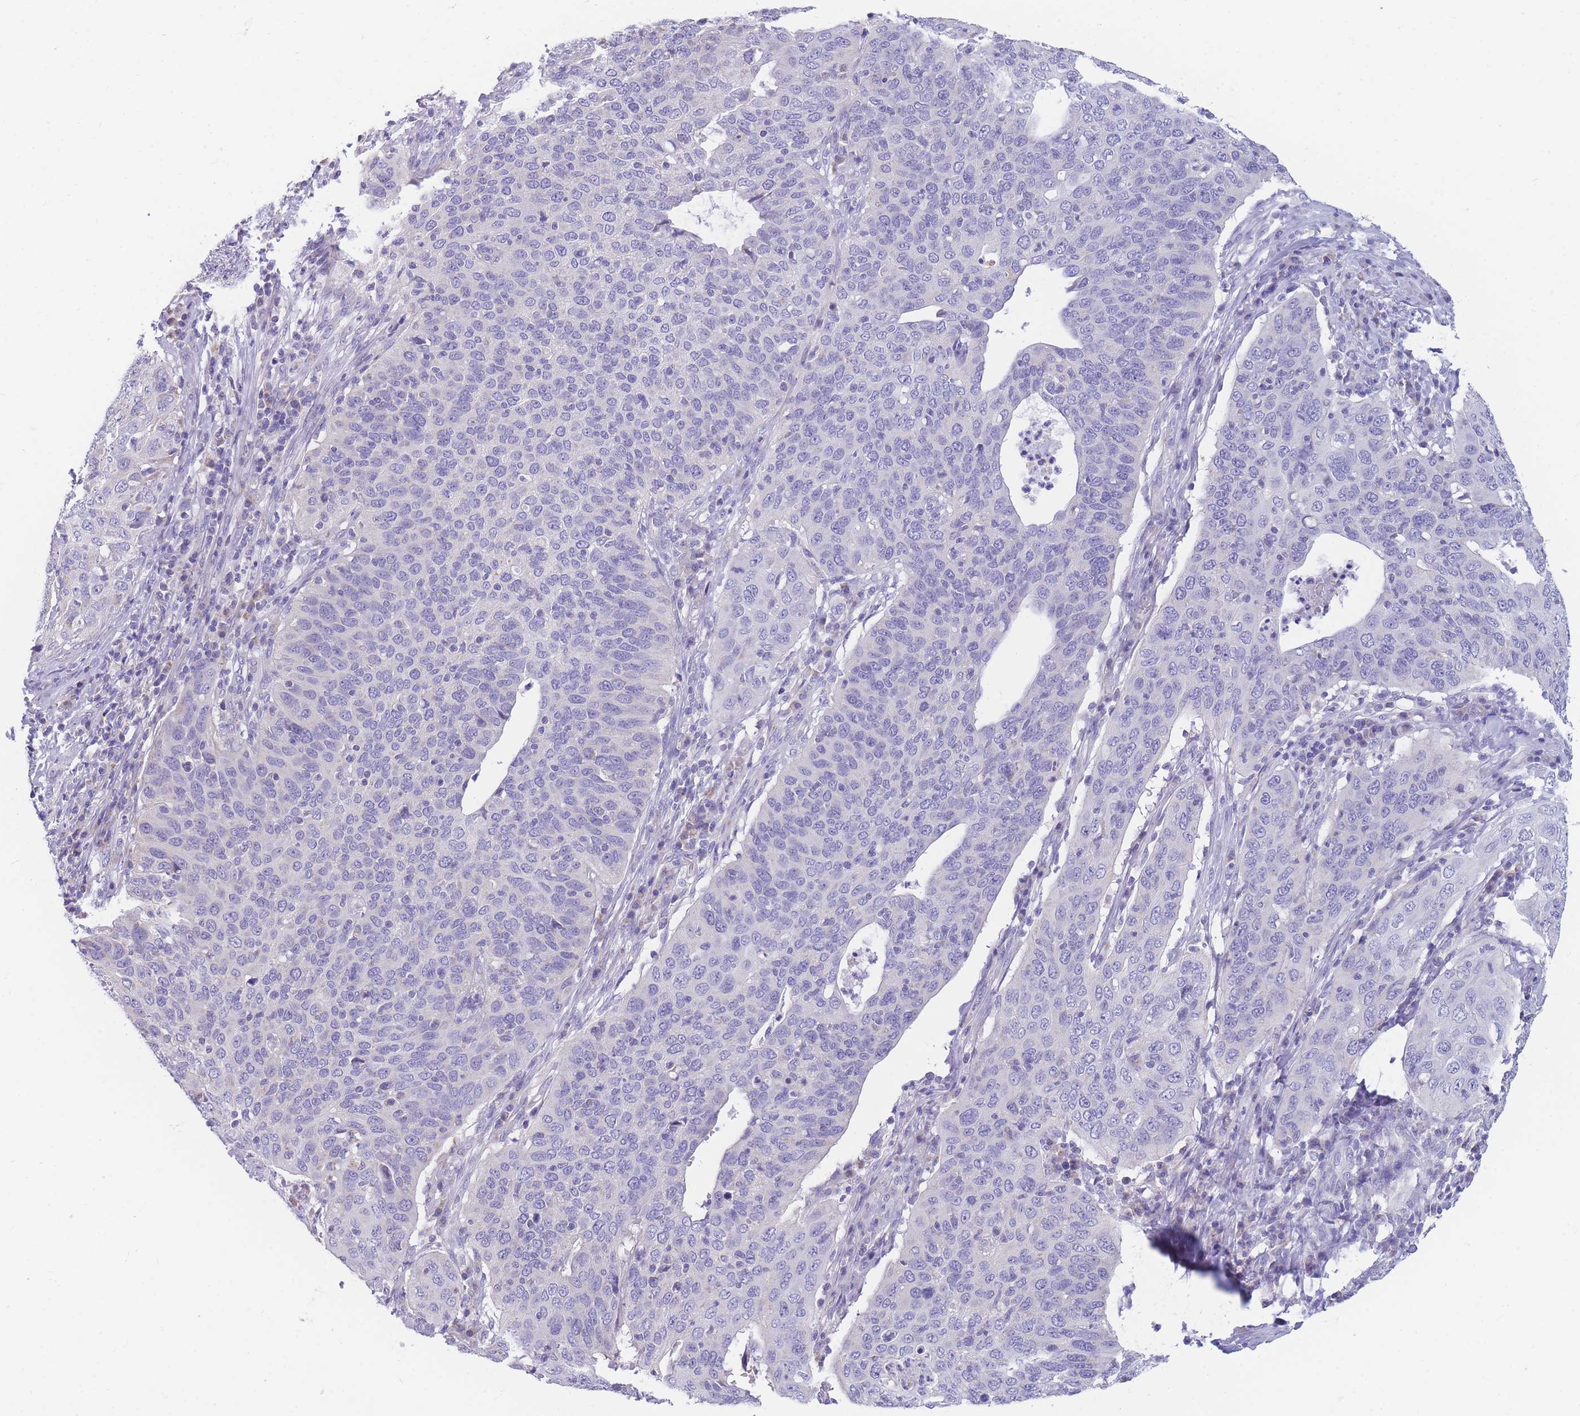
{"staining": {"intensity": "negative", "quantity": "none", "location": "none"}, "tissue": "cervical cancer", "cell_type": "Tumor cells", "image_type": "cancer", "snomed": [{"axis": "morphology", "description": "Squamous cell carcinoma, NOS"}, {"axis": "topography", "description": "Cervix"}], "caption": "This is an immunohistochemistry micrograph of squamous cell carcinoma (cervical). There is no expression in tumor cells.", "gene": "DHRS11", "patient": {"sex": "female", "age": 36}}